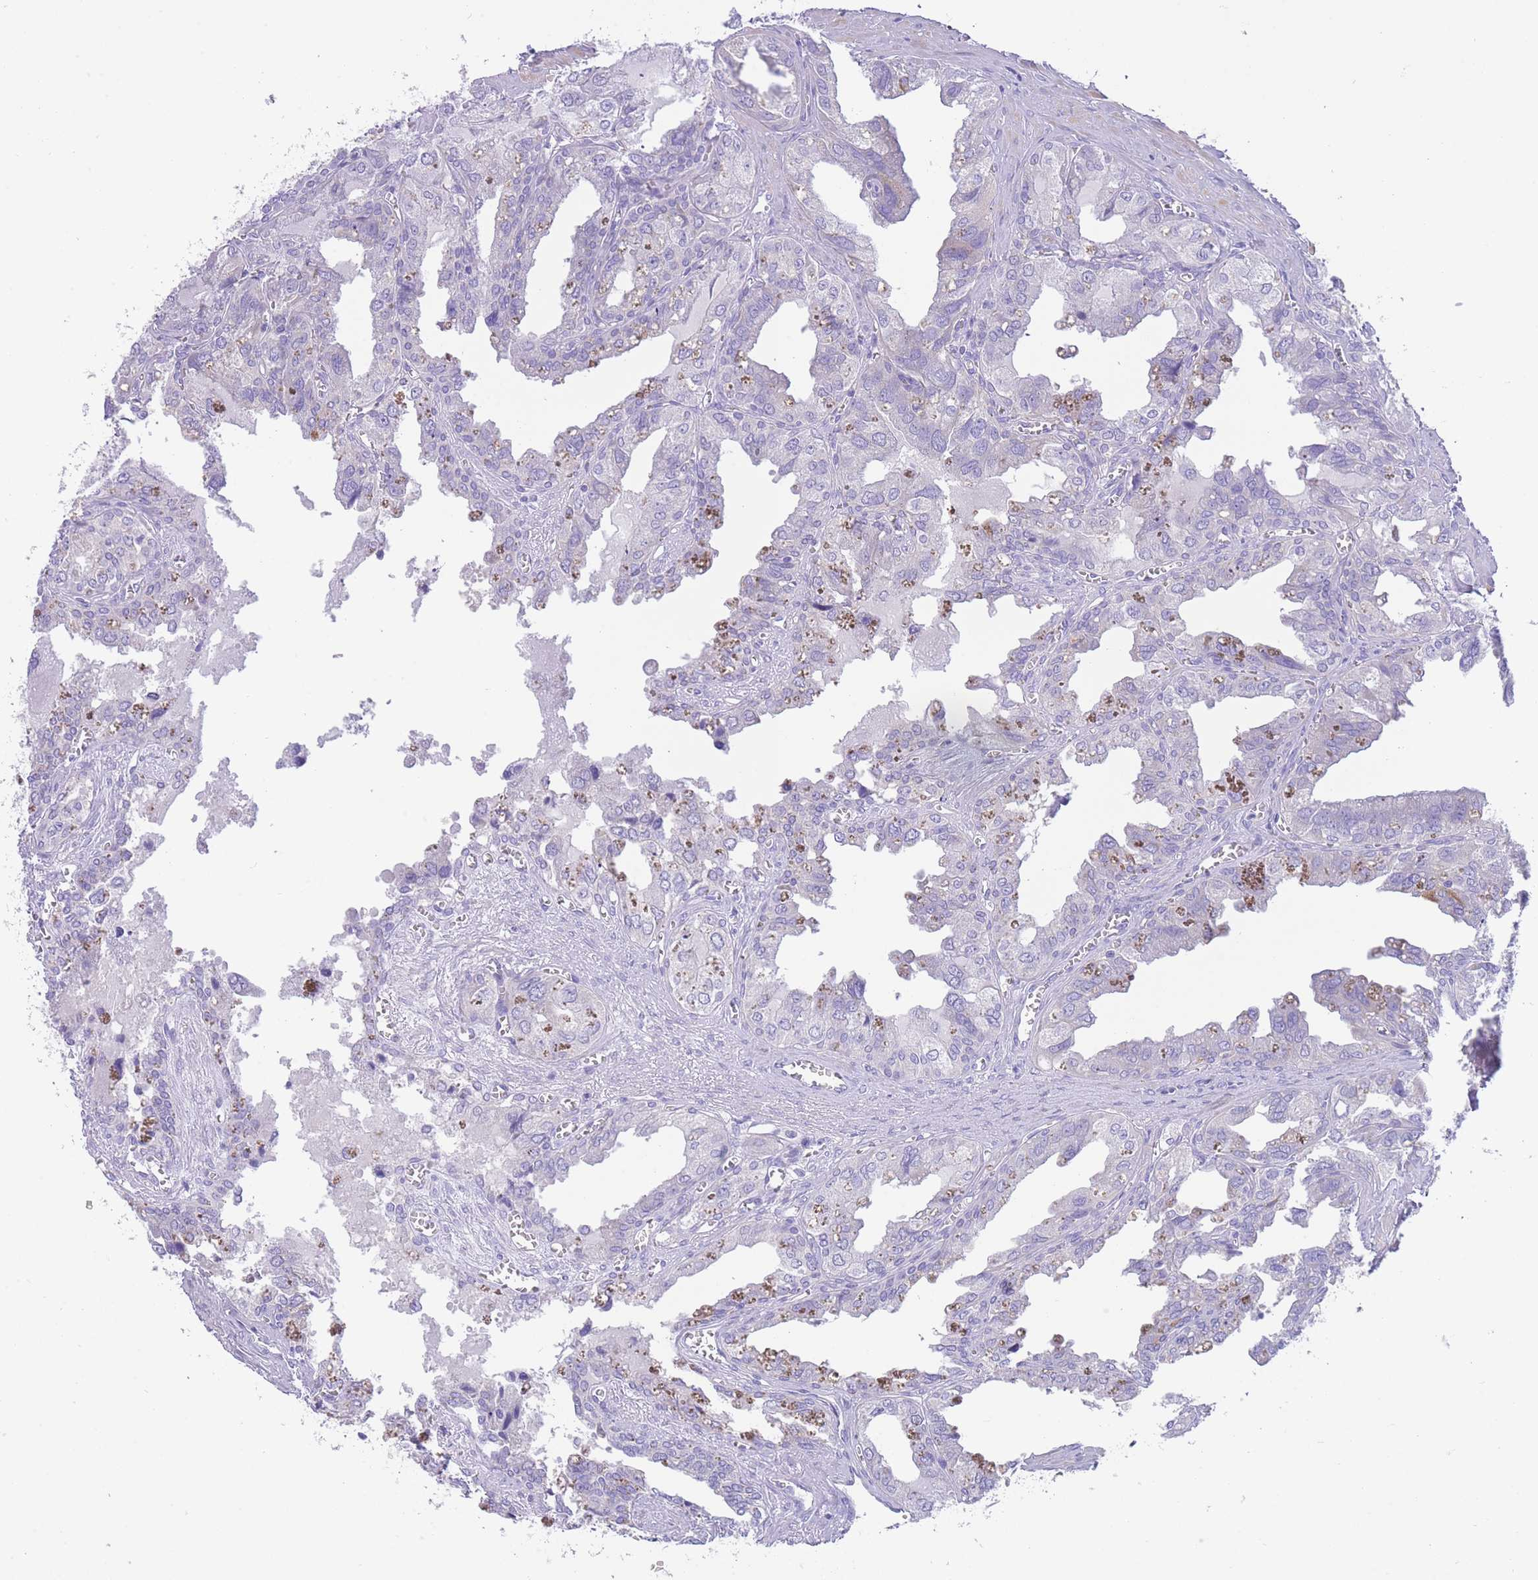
{"staining": {"intensity": "moderate", "quantity": "<25%", "location": "cytoplasmic/membranous"}, "tissue": "seminal vesicle", "cell_type": "Glandular cells", "image_type": "normal", "snomed": [{"axis": "morphology", "description": "Normal tissue, NOS"}, {"axis": "topography", "description": "Seminal veicle"}], "caption": "DAB immunohistochemical staining of benign seminal vesicle displays moderate cytoplasmic/membranous protein positivity in about <25% of glandular cells.", "gene": "QTRT1", "patient": {"sex": "male", "age": 67}}